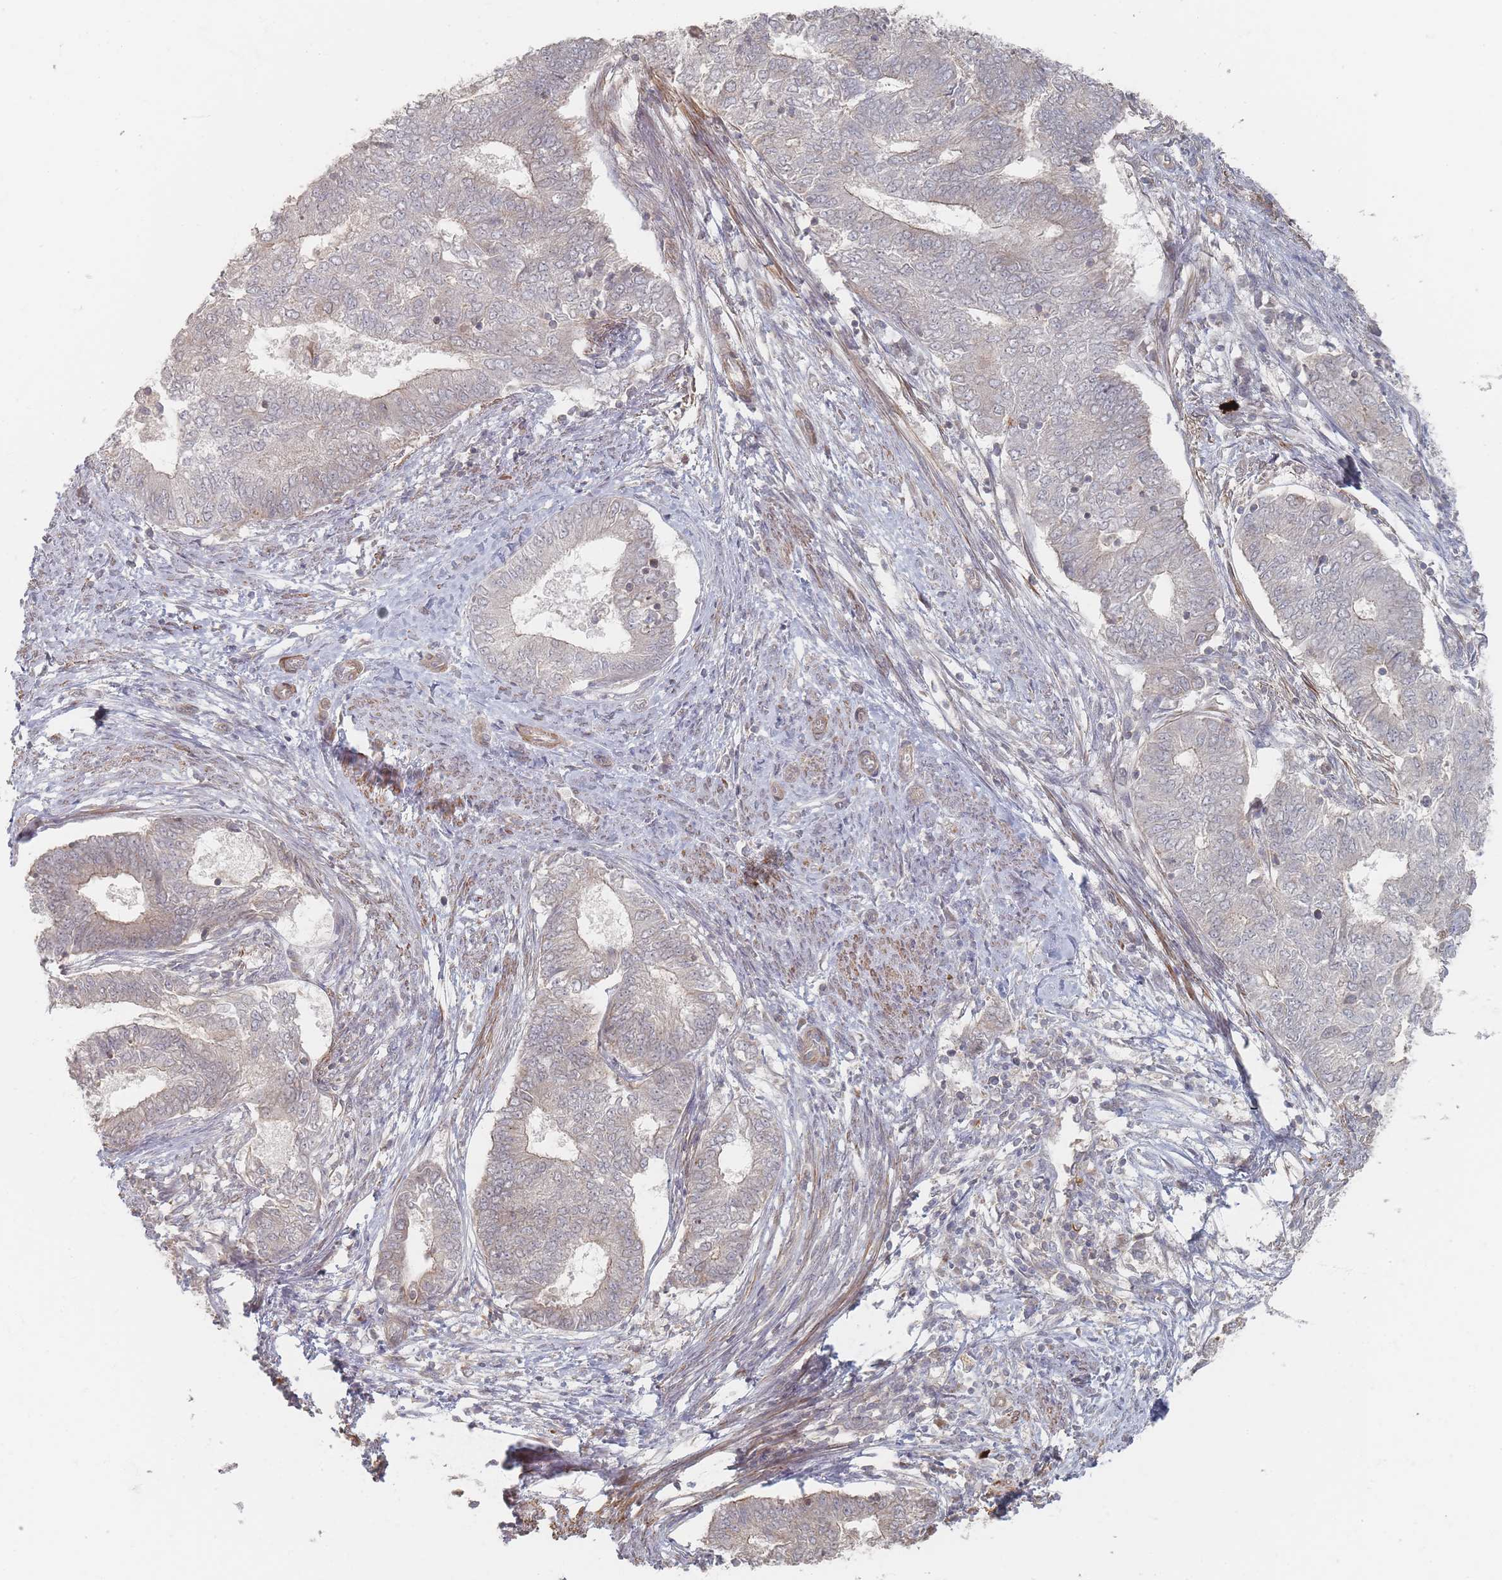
{"staining": {"intensity": "negative", "quantity": "none", "location": "none"}, "tissue": "endometrial cancer", "cell_type": "Tumor cells", "image_type": "cancer", "snomed": [{"axis": "morphology", "description": "Adenocarcinoma, NOS"}, {"axis": "topography", "description": "Endometrium"}], "caption": "IHC photomicrograph of endometrial cancer (adenocarcinoma) stained for a protein (brown), which exhibits no positivity in tumor cells.", "gene": "GLE1", "patient": {"sex": "female", "age": 62}}